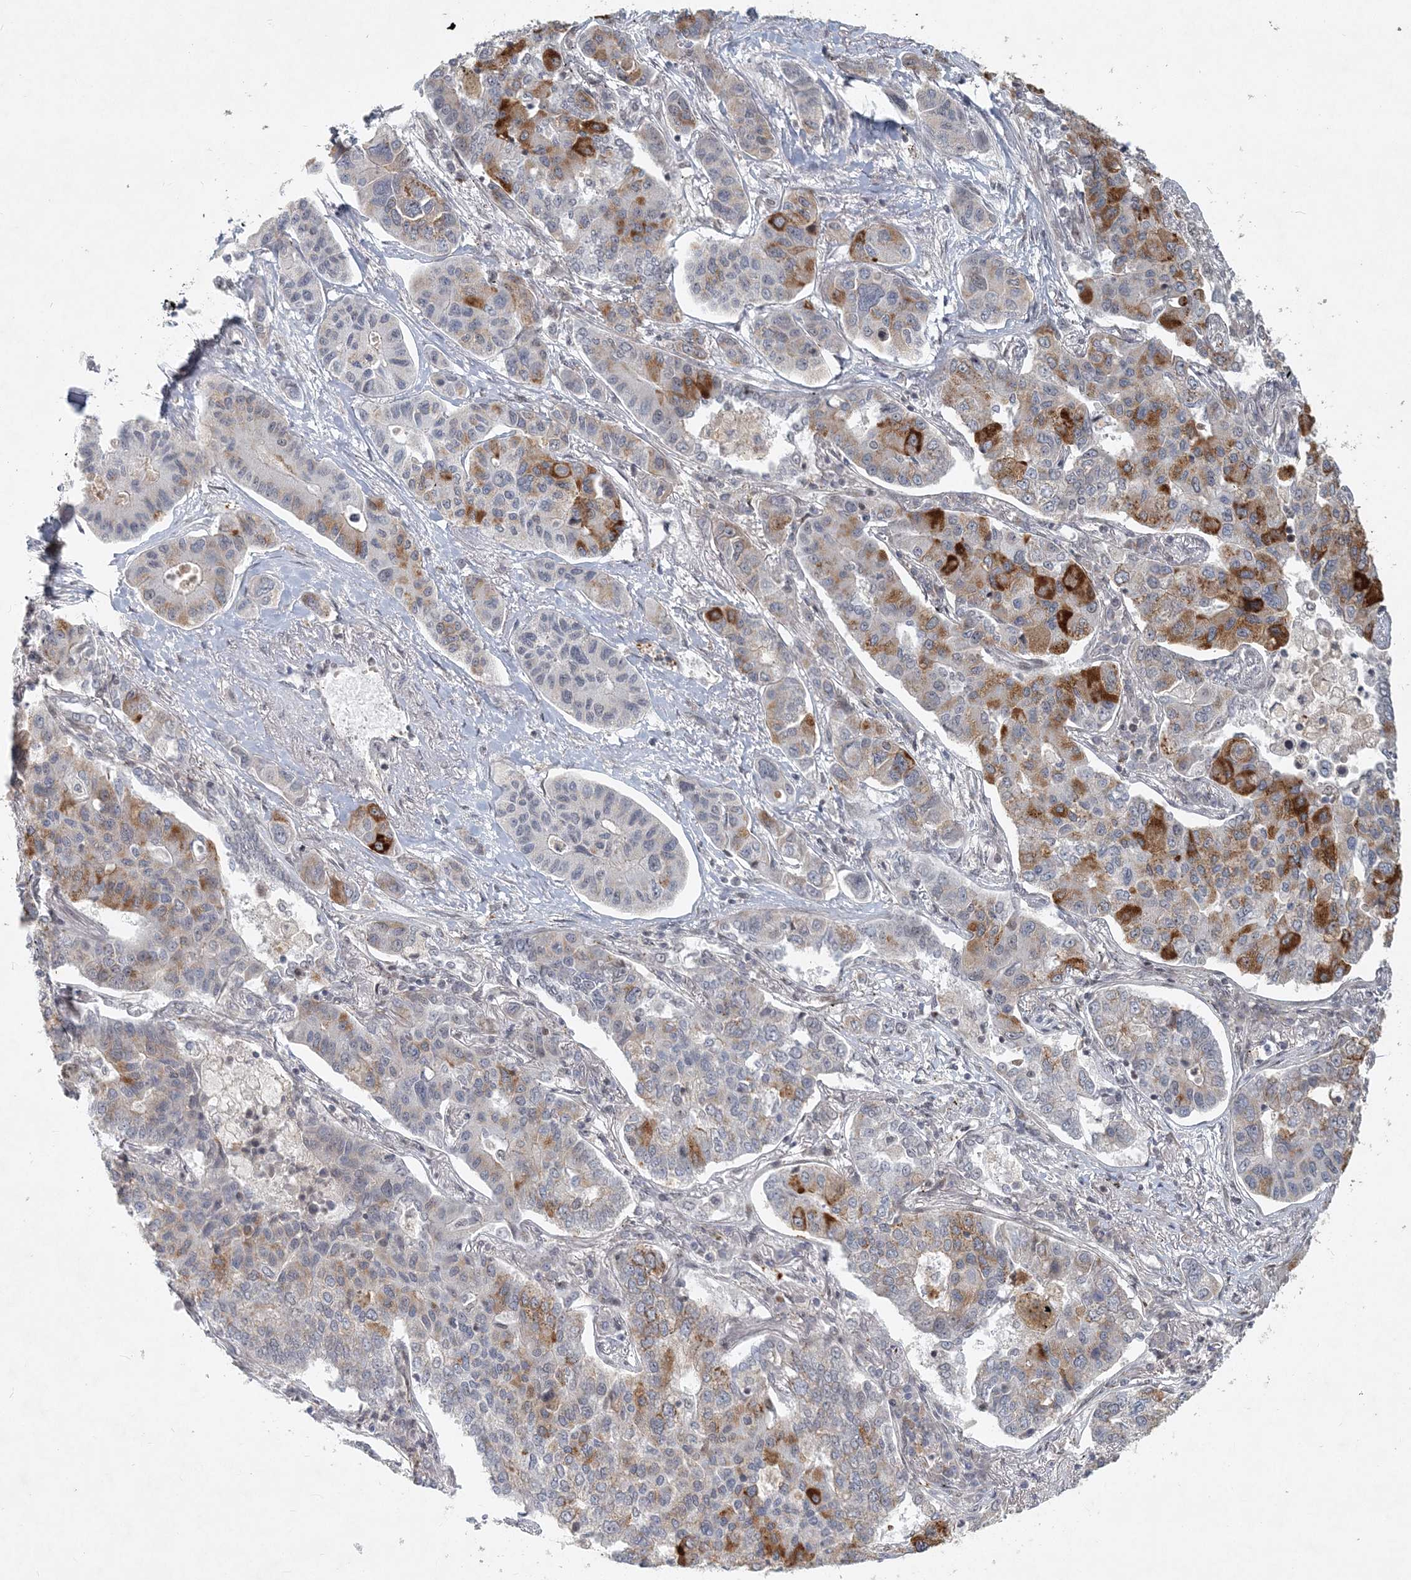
{"staining": {"intensity": "strong", "quantity": "<25%", "location": "cytoplasmic/membranous"}, "tissue": "lung cancer", "cell_type": "Tumor cells", "image_type": "cancer", "snomed": [{"axis": "morphology", "description": "Adenocarcinoma, NOS"}, {"axis": "topography", "description": "Lung"}], "caption": "Lung cancer (adenocarcinoma) stained with a protein marker reveals strong staining in tumor cells.", "gene": "BAZ1B", "patient": {"sex": "male", "age": 49}}